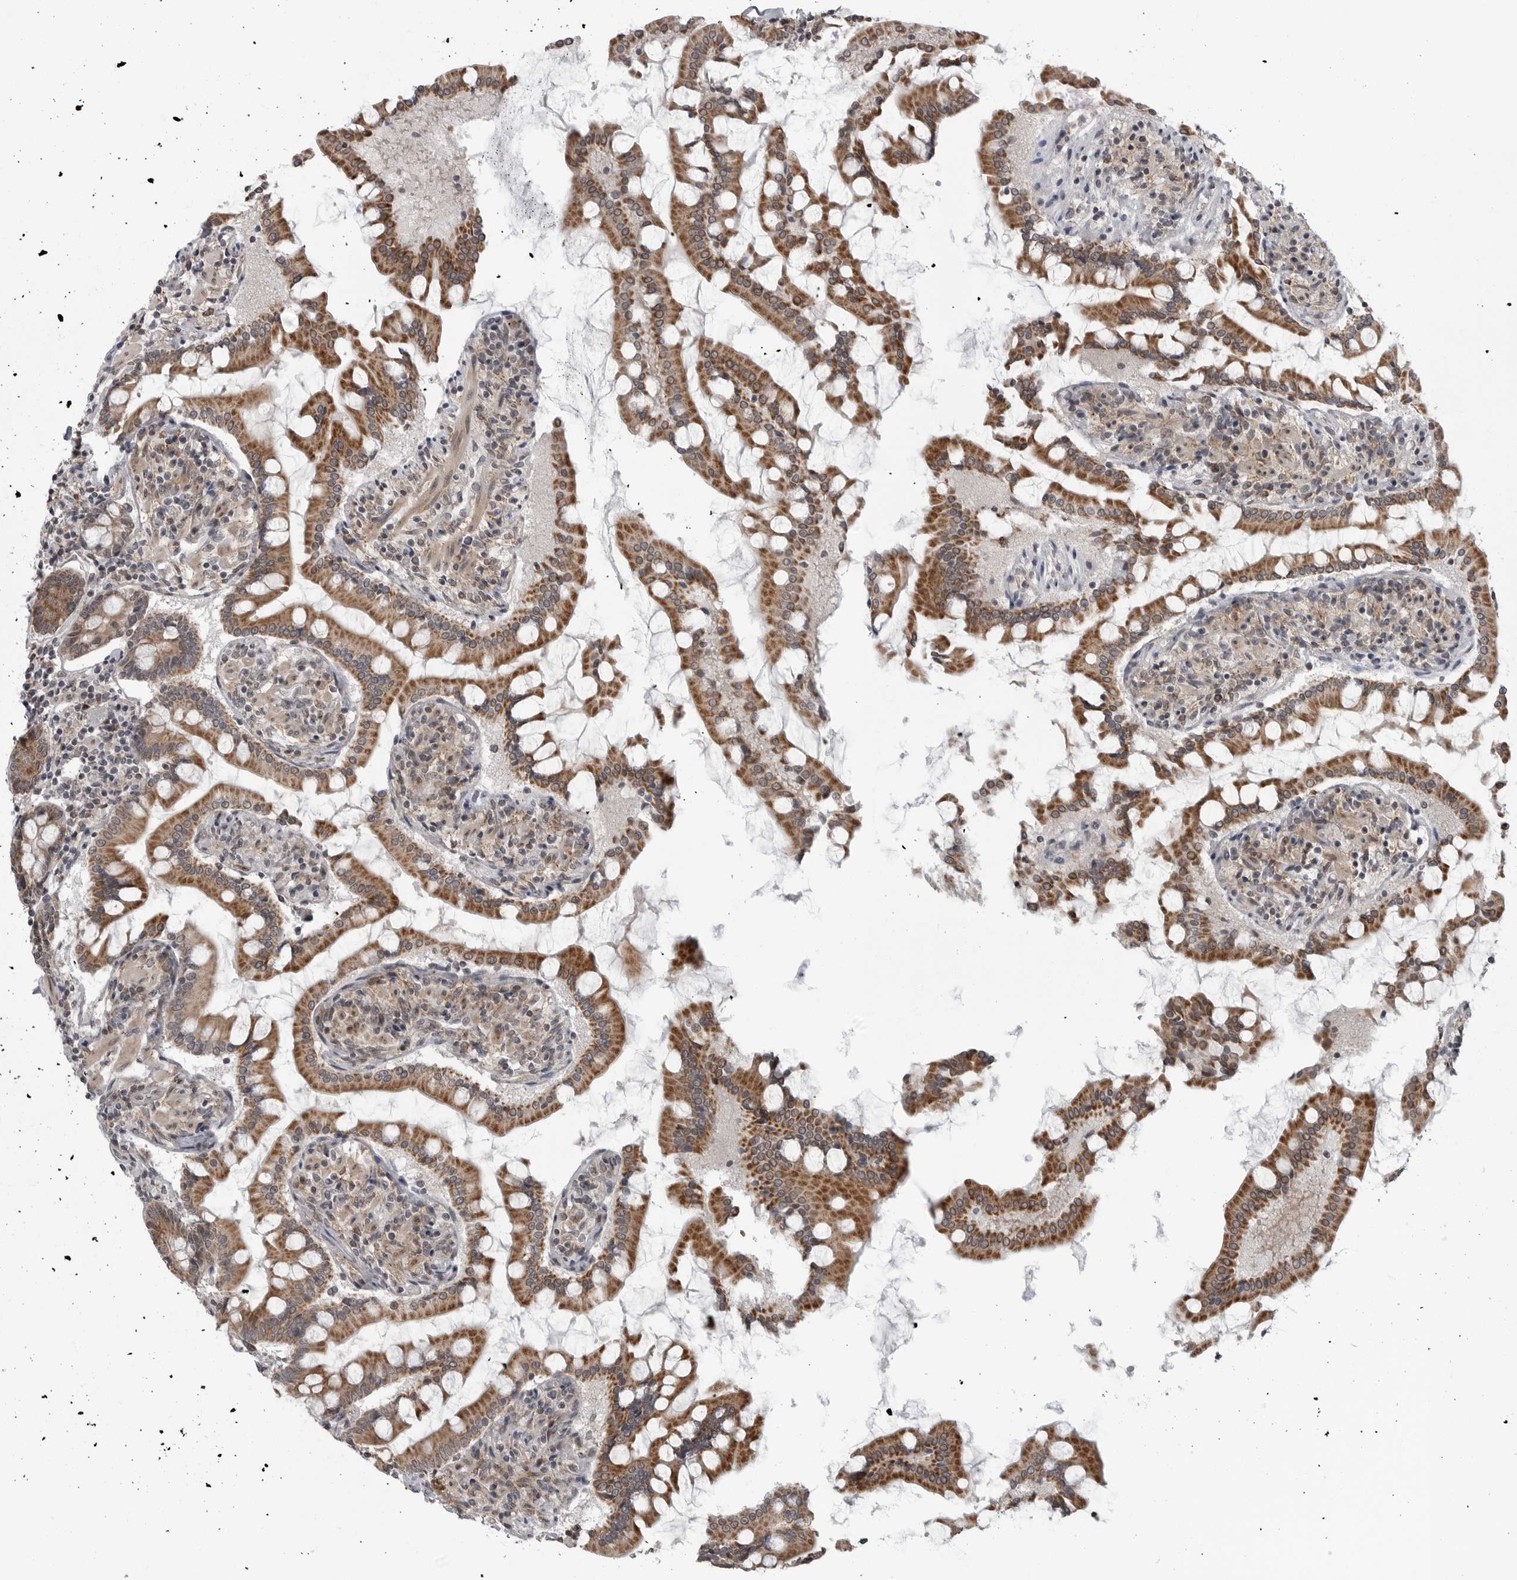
{"staining": {"intensity": "strong", "quantity": ">75%", "location": "cytoplasmic/membranous"}, "tissue": "small intestine", "cell_type": "Glandular cells", "image_type": "normal", "snomed": [{"axis": "morphology", "description": "Normal tissue, NOS"}, {"axis": "topography", "description": "Small intestine"}], "caption": "Immunohistochemical staining of normal human small intestine shows high levels of strong cytoplasmic/membranous expression in about >75% of glandular cells. The staining is performed using DAB (3,3'-diaminobenzidine) brown chromogen to label protein expression. The nuclei are counter-stained blue using hematoxylin.", "gene": "FAAP100", "patient": {"sex": "male", "age": 41}}